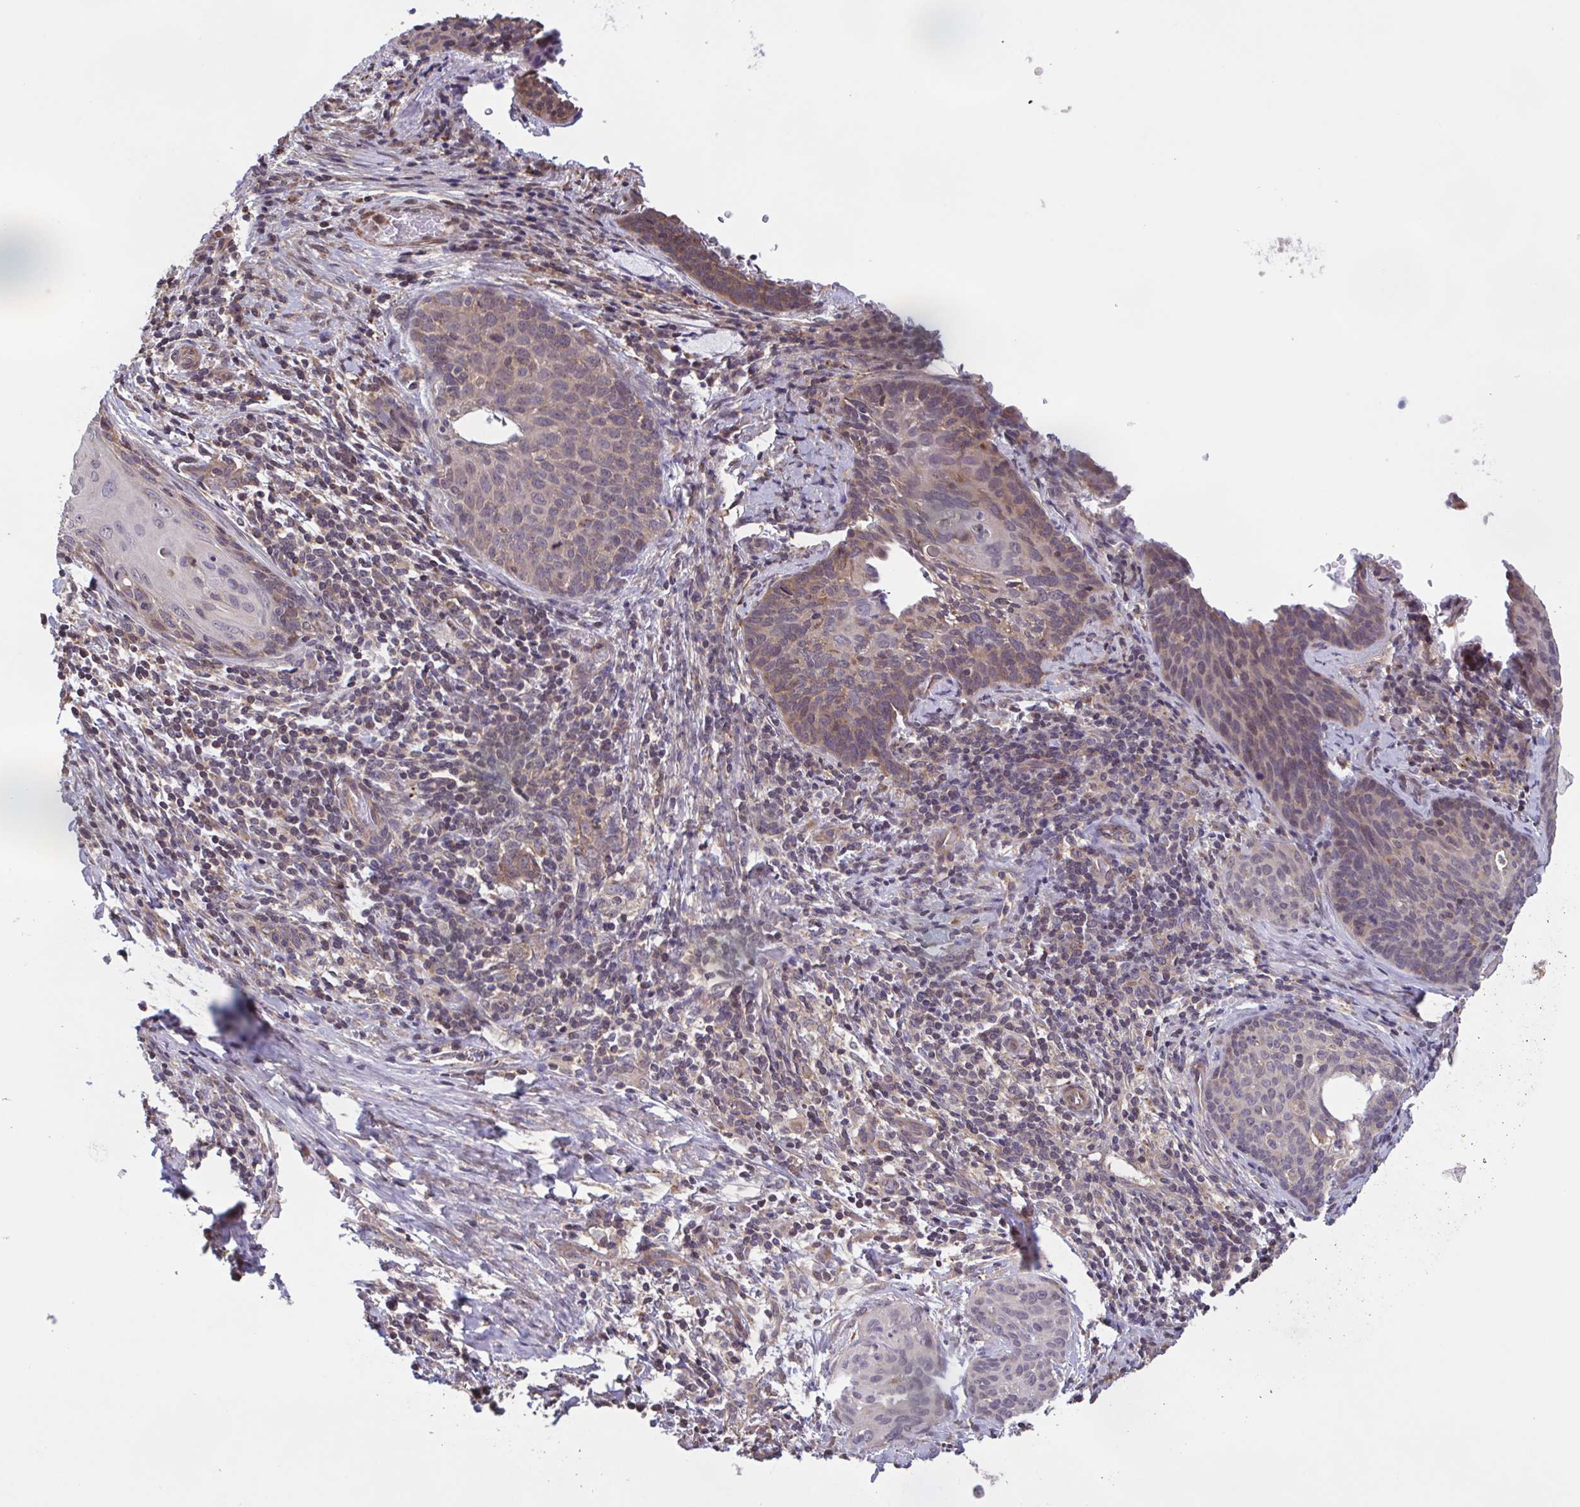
{"staining": {"intensity": "weak", "quantity": "<25%", "location": "cytoplasmic/membranous"}, "tissue": "cervical cancer", "cell_type": "Tumor cells", "image_type": "cancer", "snomed": [{"axis": "morphology", "description": "Squamous cell carcinoma, NOS"}, {"axis": "morphology", "description": "Adenocarcinoma, NOS"}, {"axis": "topography", "description": "Cervix"}], "caption": "Tumor cells show no significant protein staining in cervical cancer.", "gene": "ZNF200", "patient": {"sex": "female", "age": 52}}